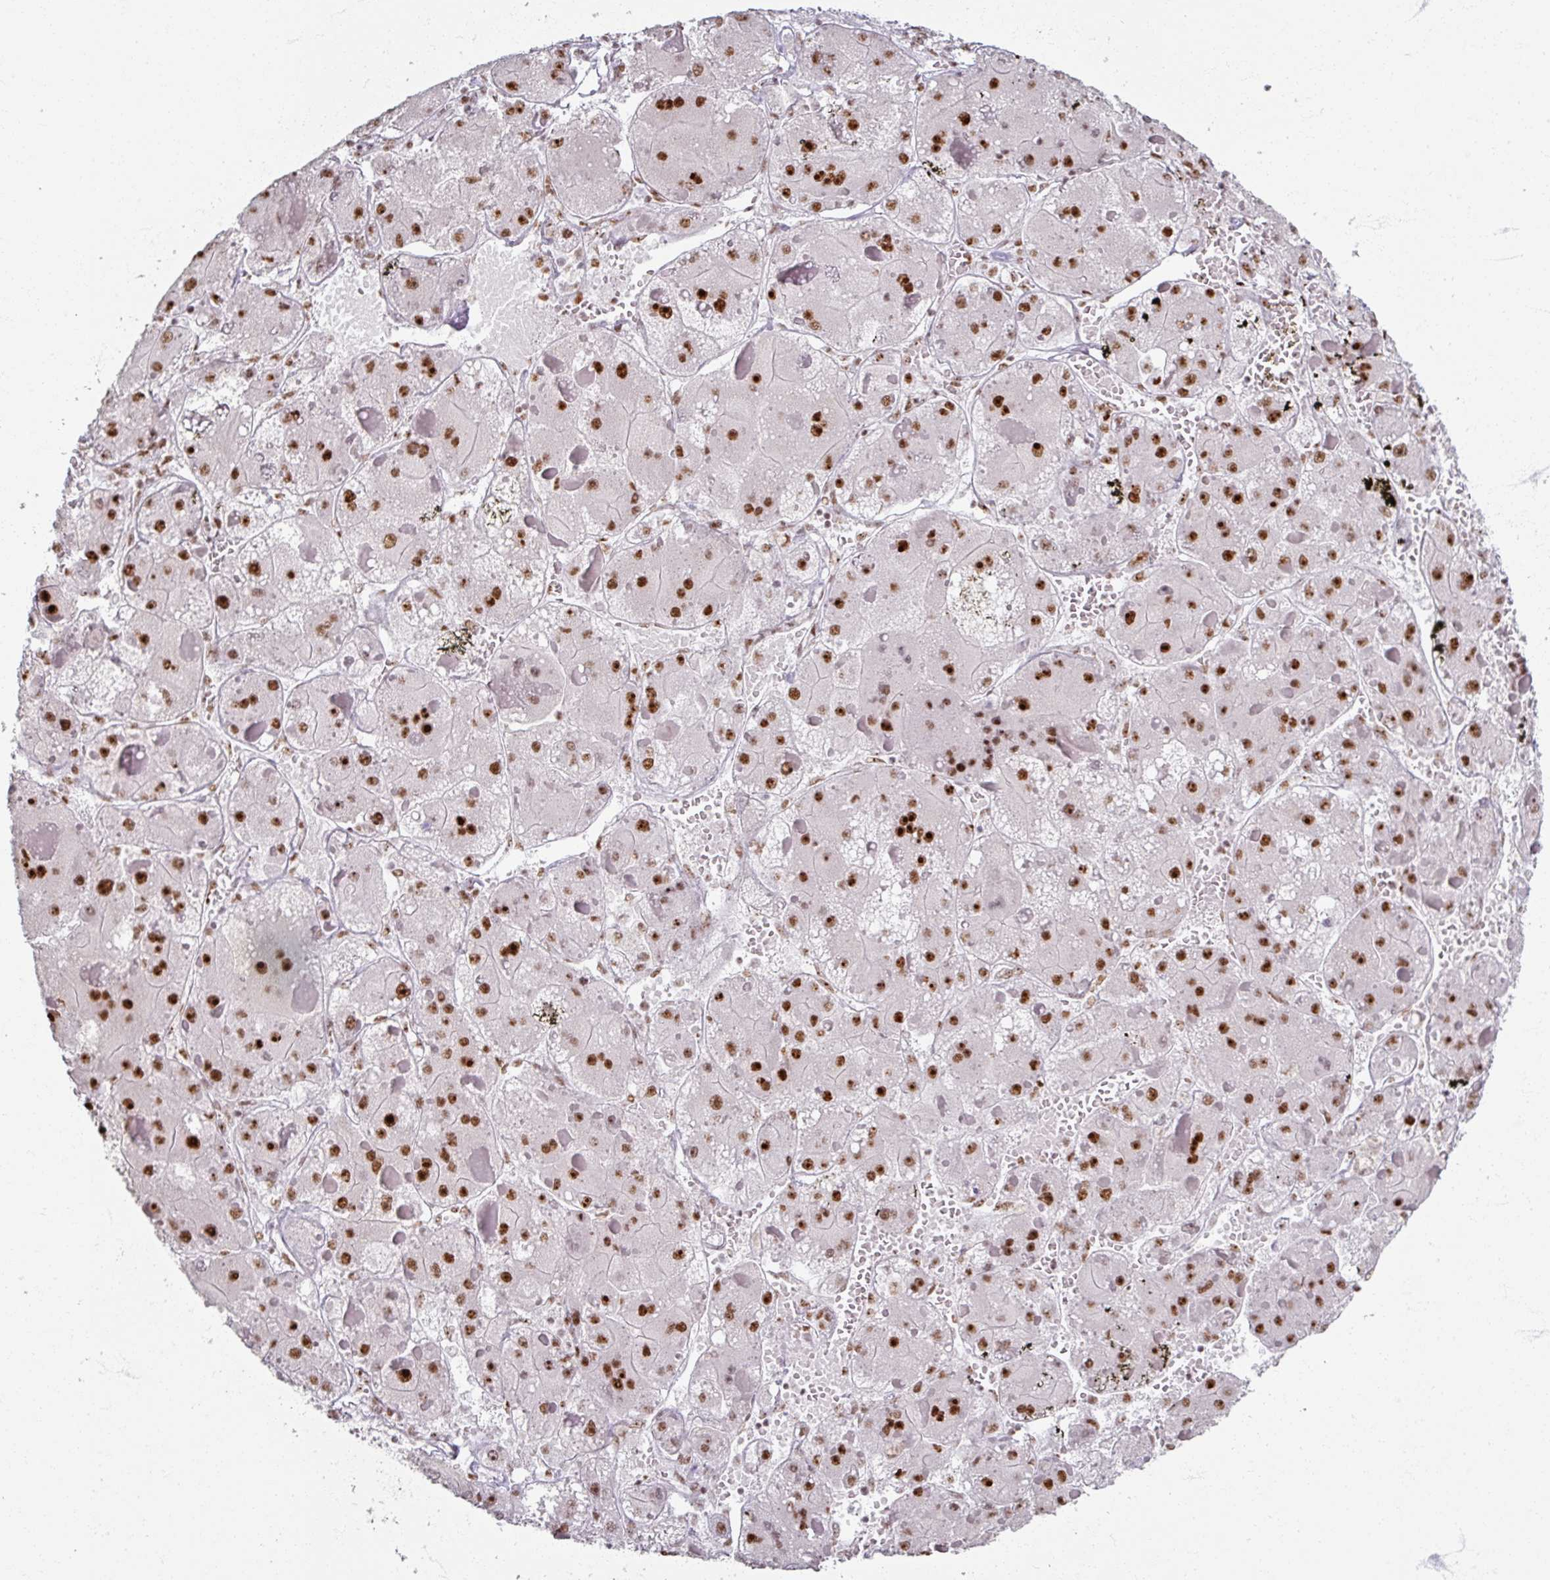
{"staining": {"intensity": "strong", "quantity": ">75%", "location": "nuclear"}, "tissue": "liver cancer", "cell_type": "Tumor cells", "image_type": "cancer", "snomed": [{"axis": "morphology", "description": "Carcinoma, Hepatocellular, NOS"}, {"axis": "topography", "description": "Liver"}], "caption": "Protein expression analysis of liver hepatocellular carcinoma reveals strong nuclear expression in approximately >75% of tumor cells. The protein of interest is stained brown, and the nuclei are stained in blue (DAB (3,3'-diaminobenzidine) IHC with brightfield microscopy, high magnification).", "gene": "ADAR", "patient": {"sex": "female", "age": 73}}